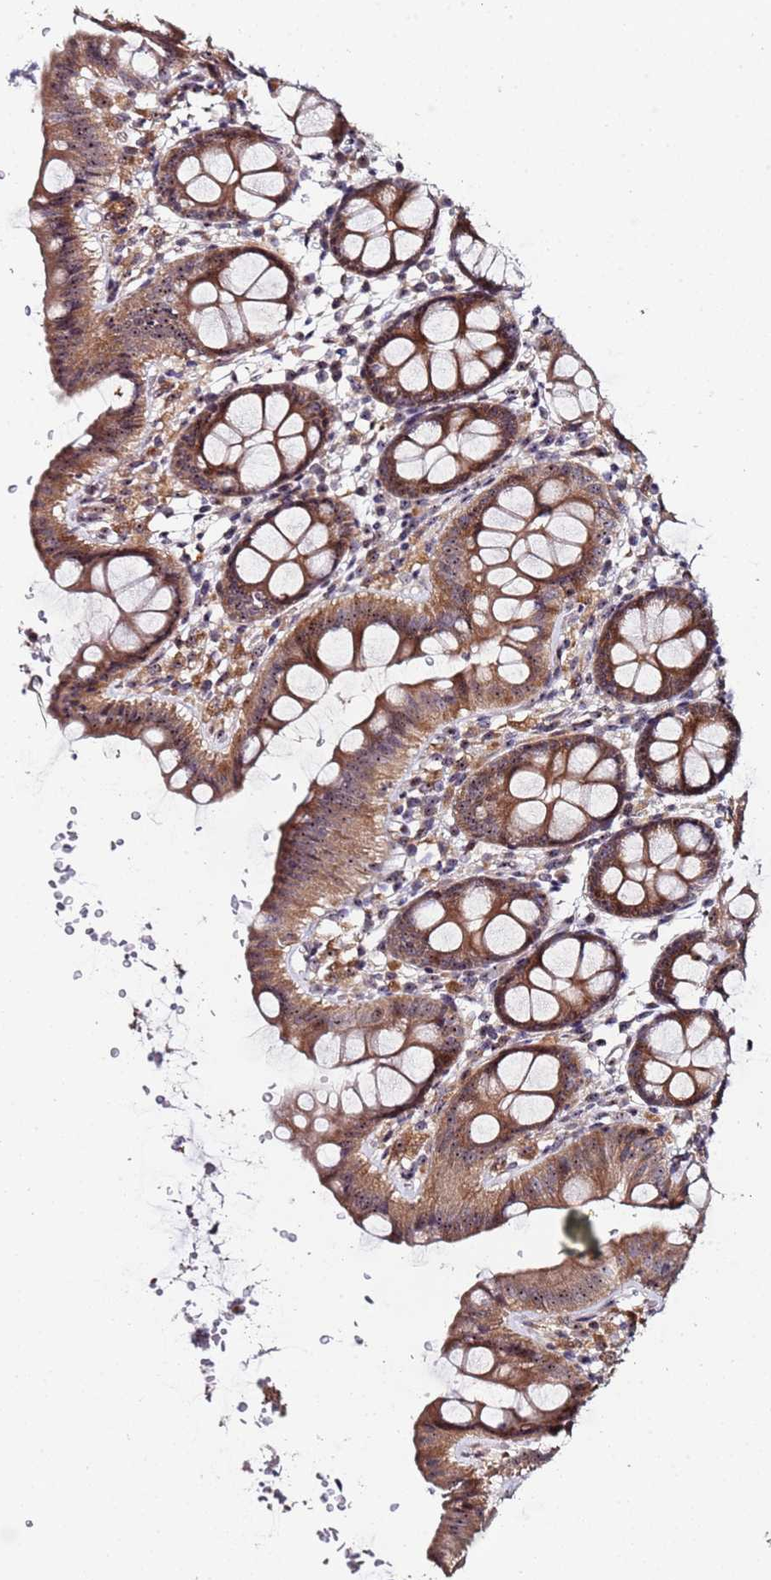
{"staining": {"intensity": "weak", "quantity": ">75%", "location": "cytoplasmic/membranous"}, "tissue": "colon", "cell_type": "Endothelial cells", "image_type": "normal", "snomed": [{"axis": "morphology", "description": "Normal tissue, NOS"}, {"axis": "topography", "description": "Colon"}], "caption": "Protein staining of normal colon reveals weak cytoplasmic/membranous positivity in approximately >75% of endothelial cells. The protein of interest is stained brown, and the nuclei are stained in blue (DAB IHC with brightfield microscopy, high magnification).", "gene": "KRI1", "patient": {"sex": "male", "age": 75}}